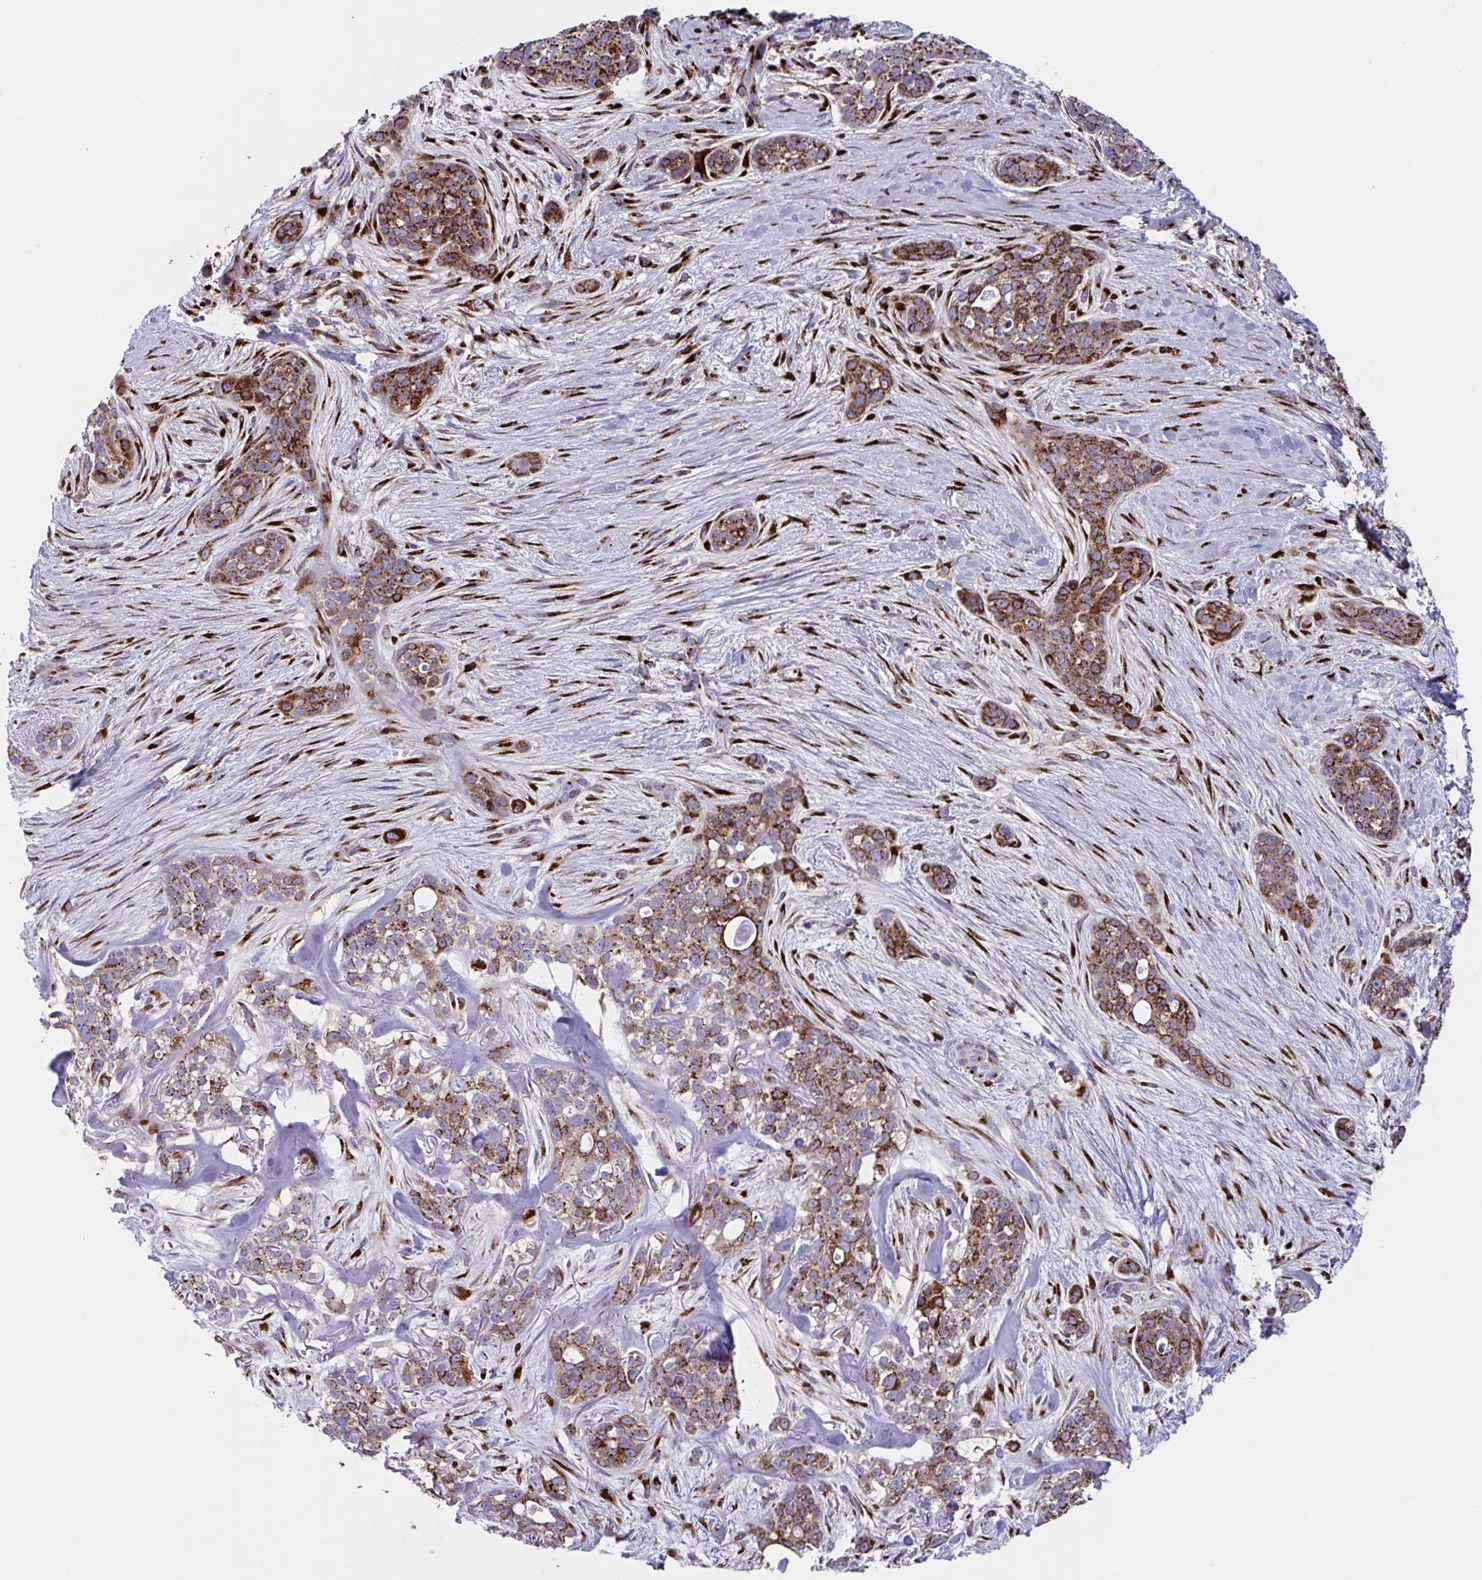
{"staining": {"intensity": "moderate", "quantity": ">75%", "location": "cytoplasmic/membranous"}, "tissue": "skin cancer", "cell_type": "Tumor cells", "image_type": "cancer", "snomed": [{"axis": "morphology", "description": "Basal cell carcinoma"}, {"axis": "topography", "description": "Skin"}], "caption": "Skin cancer (basal cell carcinoma) stained with a protein marker shows moderate staining in tumor cells.", "gene": "RFK", "patient": {"sex": "female", "age": 79}}